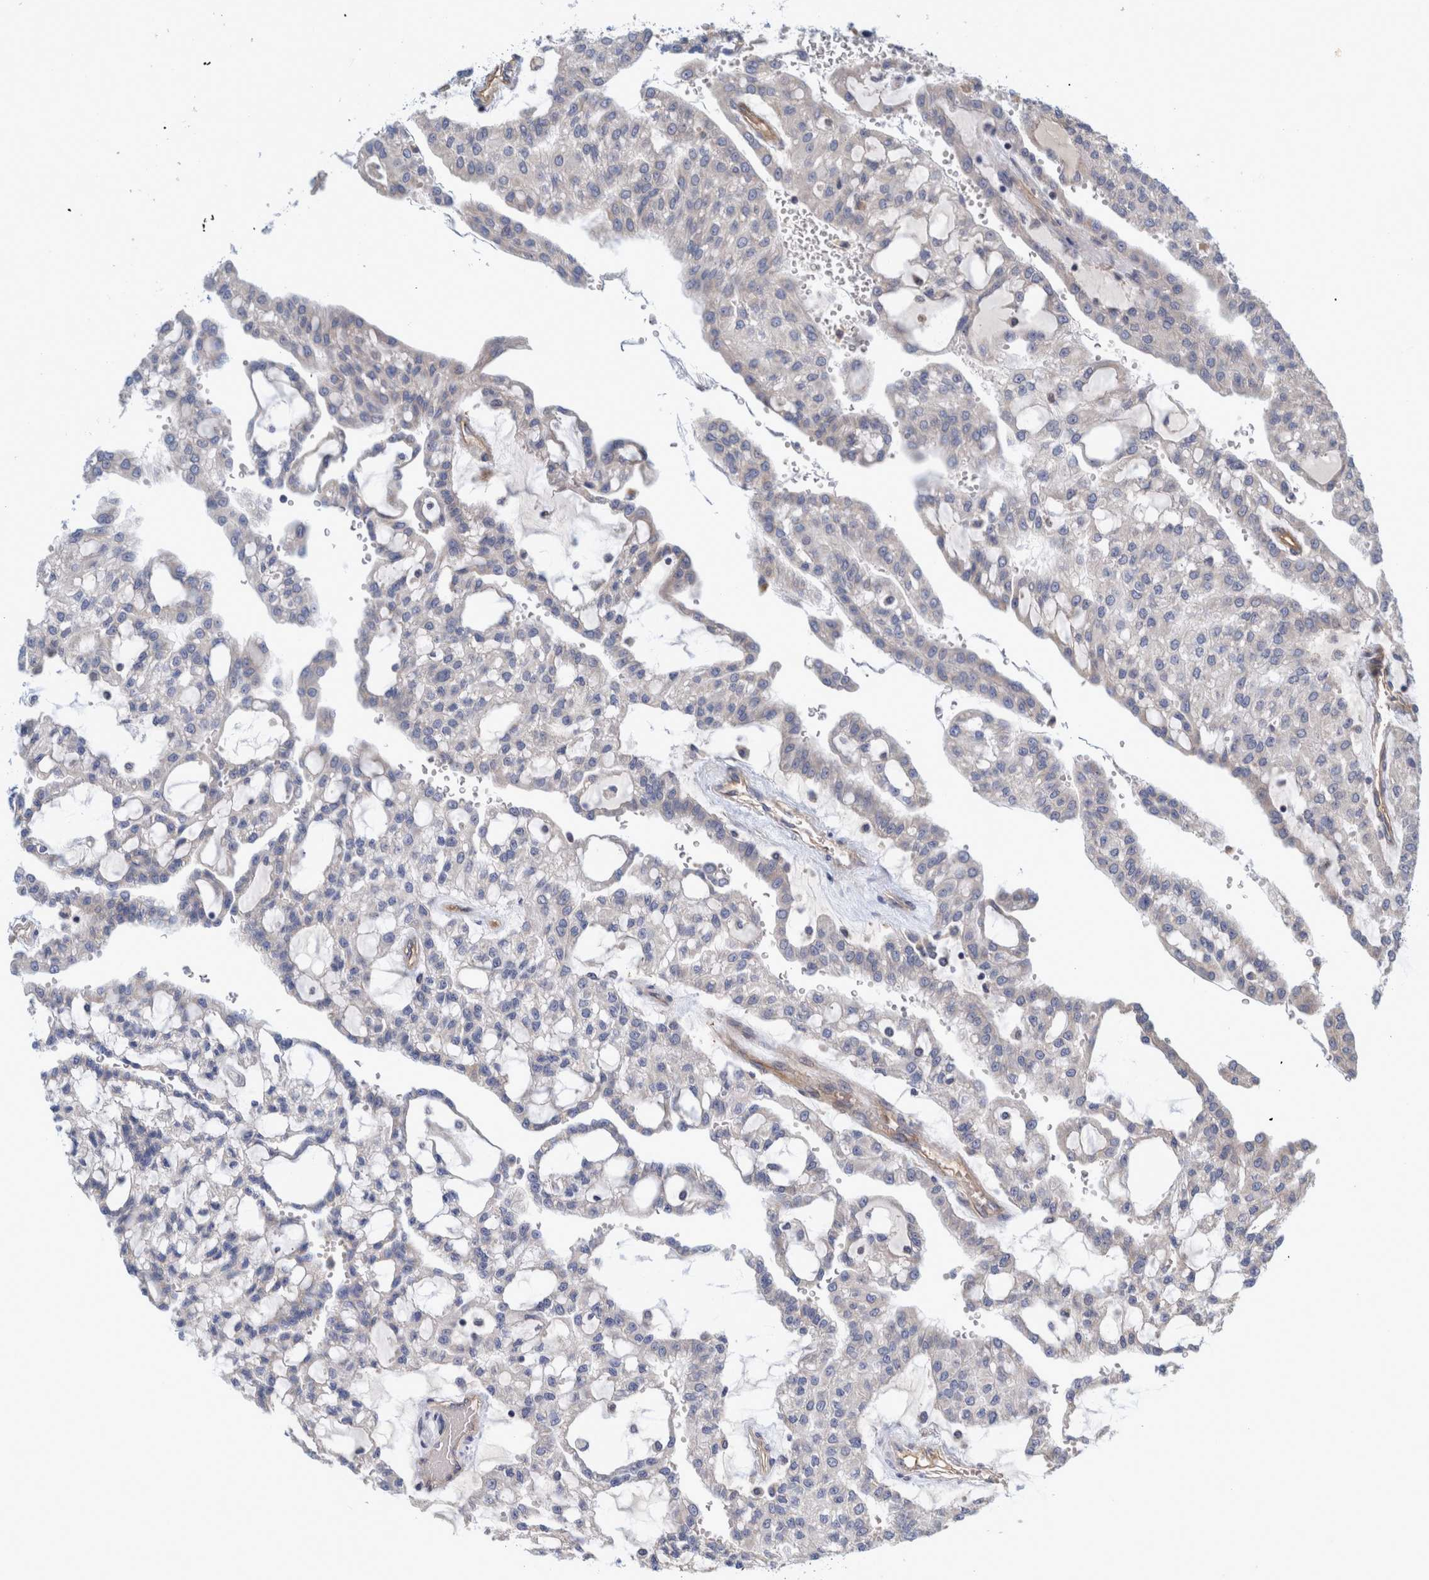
{"staining": {"intensity": "negative", "quantity": "none", "location": "none"}, "tissue": "renal cancer", "cell_type": "Tumor cells", "image_type": "cancer", "snomed": [{"axis": "morphology", "description": "Adenocarcinoma, NOS"}, {"axis": "topography", "description": "Kidney"}], "caption": "Tumor cells show no significant staining in renal adenocarcinoma.", "gene": "ZNF324B", "patient": {"sex": "male", "age": 63}}